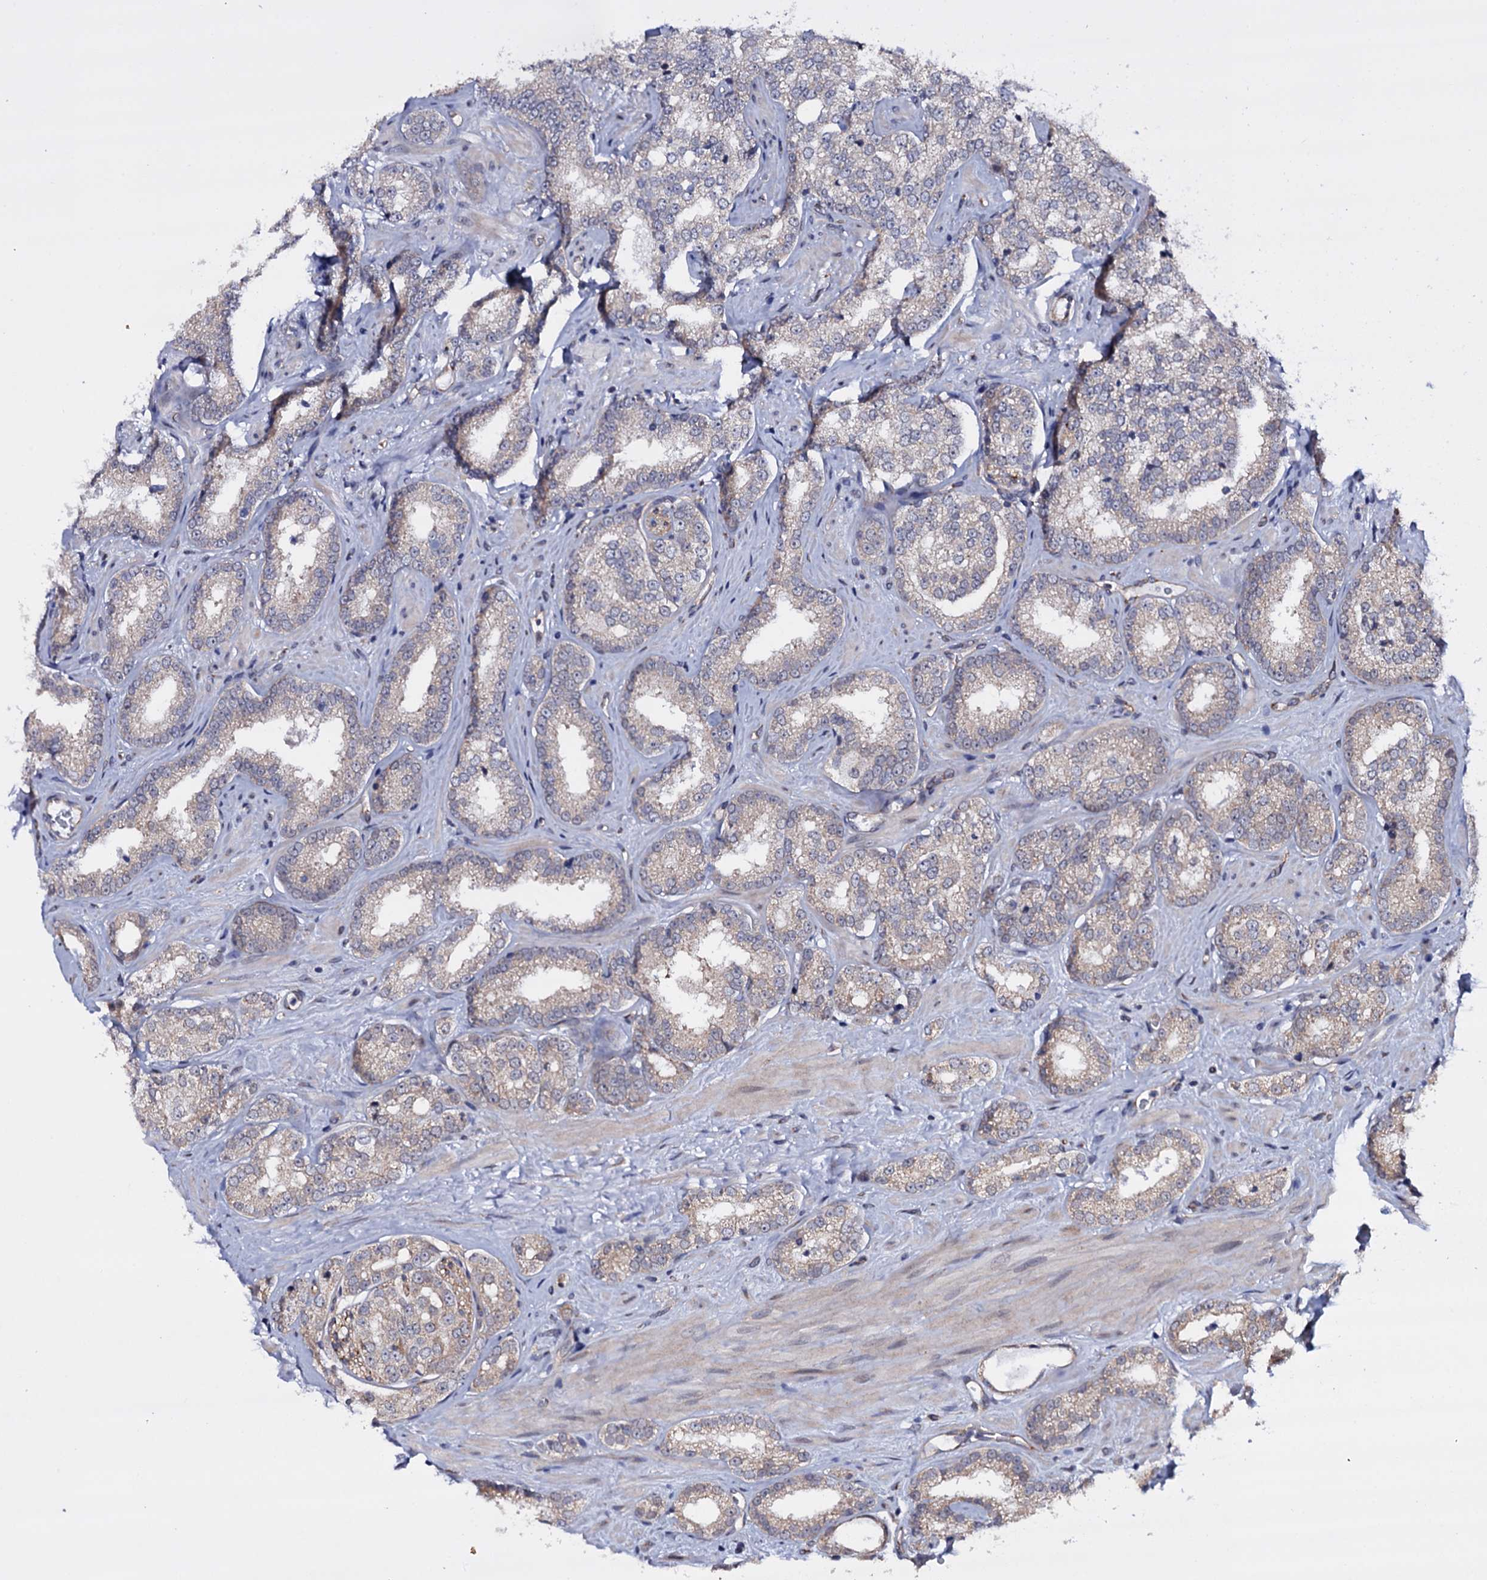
{"staining": {"intensity": "weak", "quantity": "<25%", "location": "cytoplasmic/membranous"}, "tissue": "prostate cancer", "cell_type": "Tumor cells", "image_type": "cancer", "snomed": [{"axis": "morphology", "description": "Normal tissue, NOS"}, {"axis": "morphology", "description": "Adenocarcinoma, High grade"}, {"axis": "topography", "description": "Prostate"}], "caption": "Prostate cancer (high-grade adenocarcinoma) stained for a protein using IHC displays no staining tumor cells.", "gene": "GAREM1", "patient": {"sex": "male", "age": 83}}